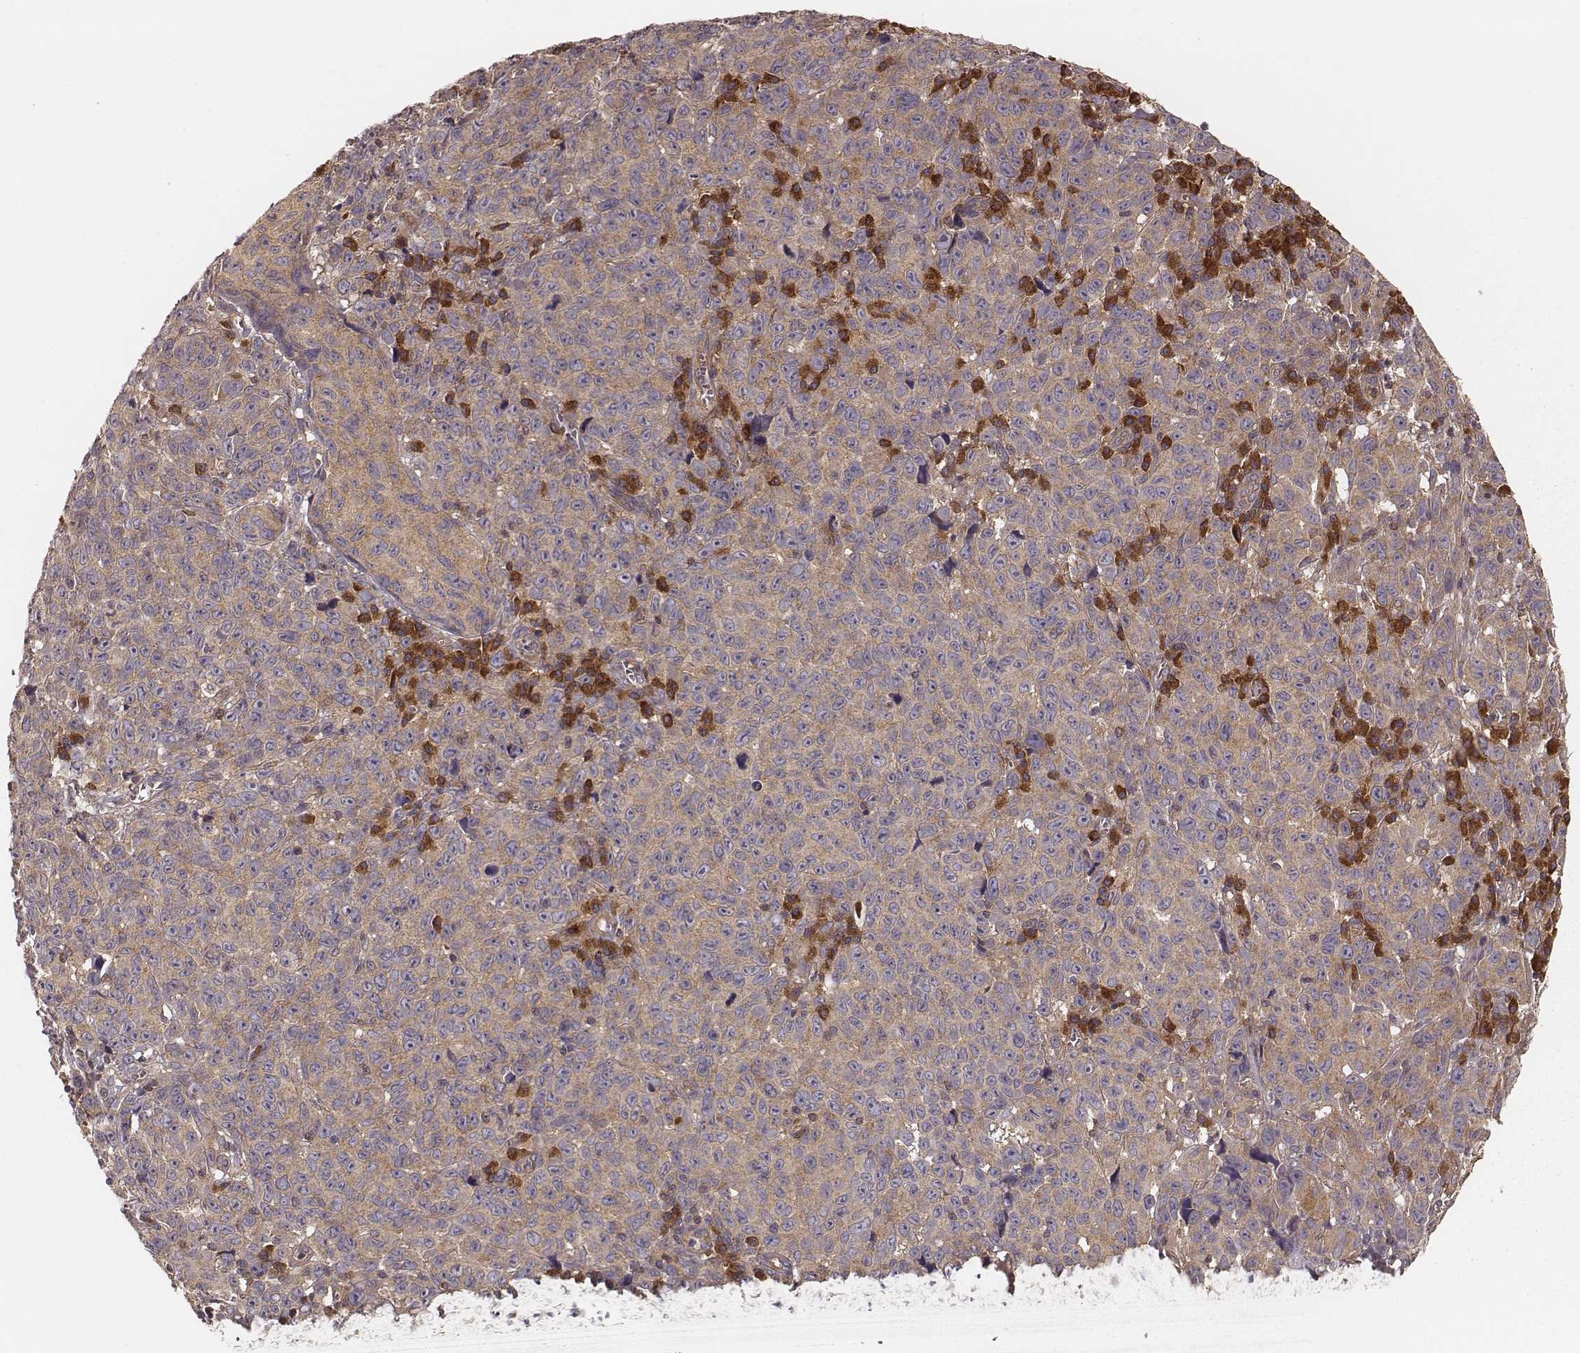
{"staining": {"intensity": "weak", "quantity": ">75%", "location": "cytoplasmic/membranous"}, "tissue": "melanoma", "cell_type": "Tumor cells", "image_type": "cancer", "snomed": [{"axis": "morphology", "description": "Malignant melanoma, NOS"}, {"axis": "topography", "description": "Vulva, labia, clitoris and Bartholin´s gland, NO"}], "caption": "Immunohistochemical staining of human malignant melanoma displays weak cytoplasmic/membranous protein staining in about >75% of tumor cells.", "gene": "CARS1", "patient": {"sex": "female", "age": 75}}